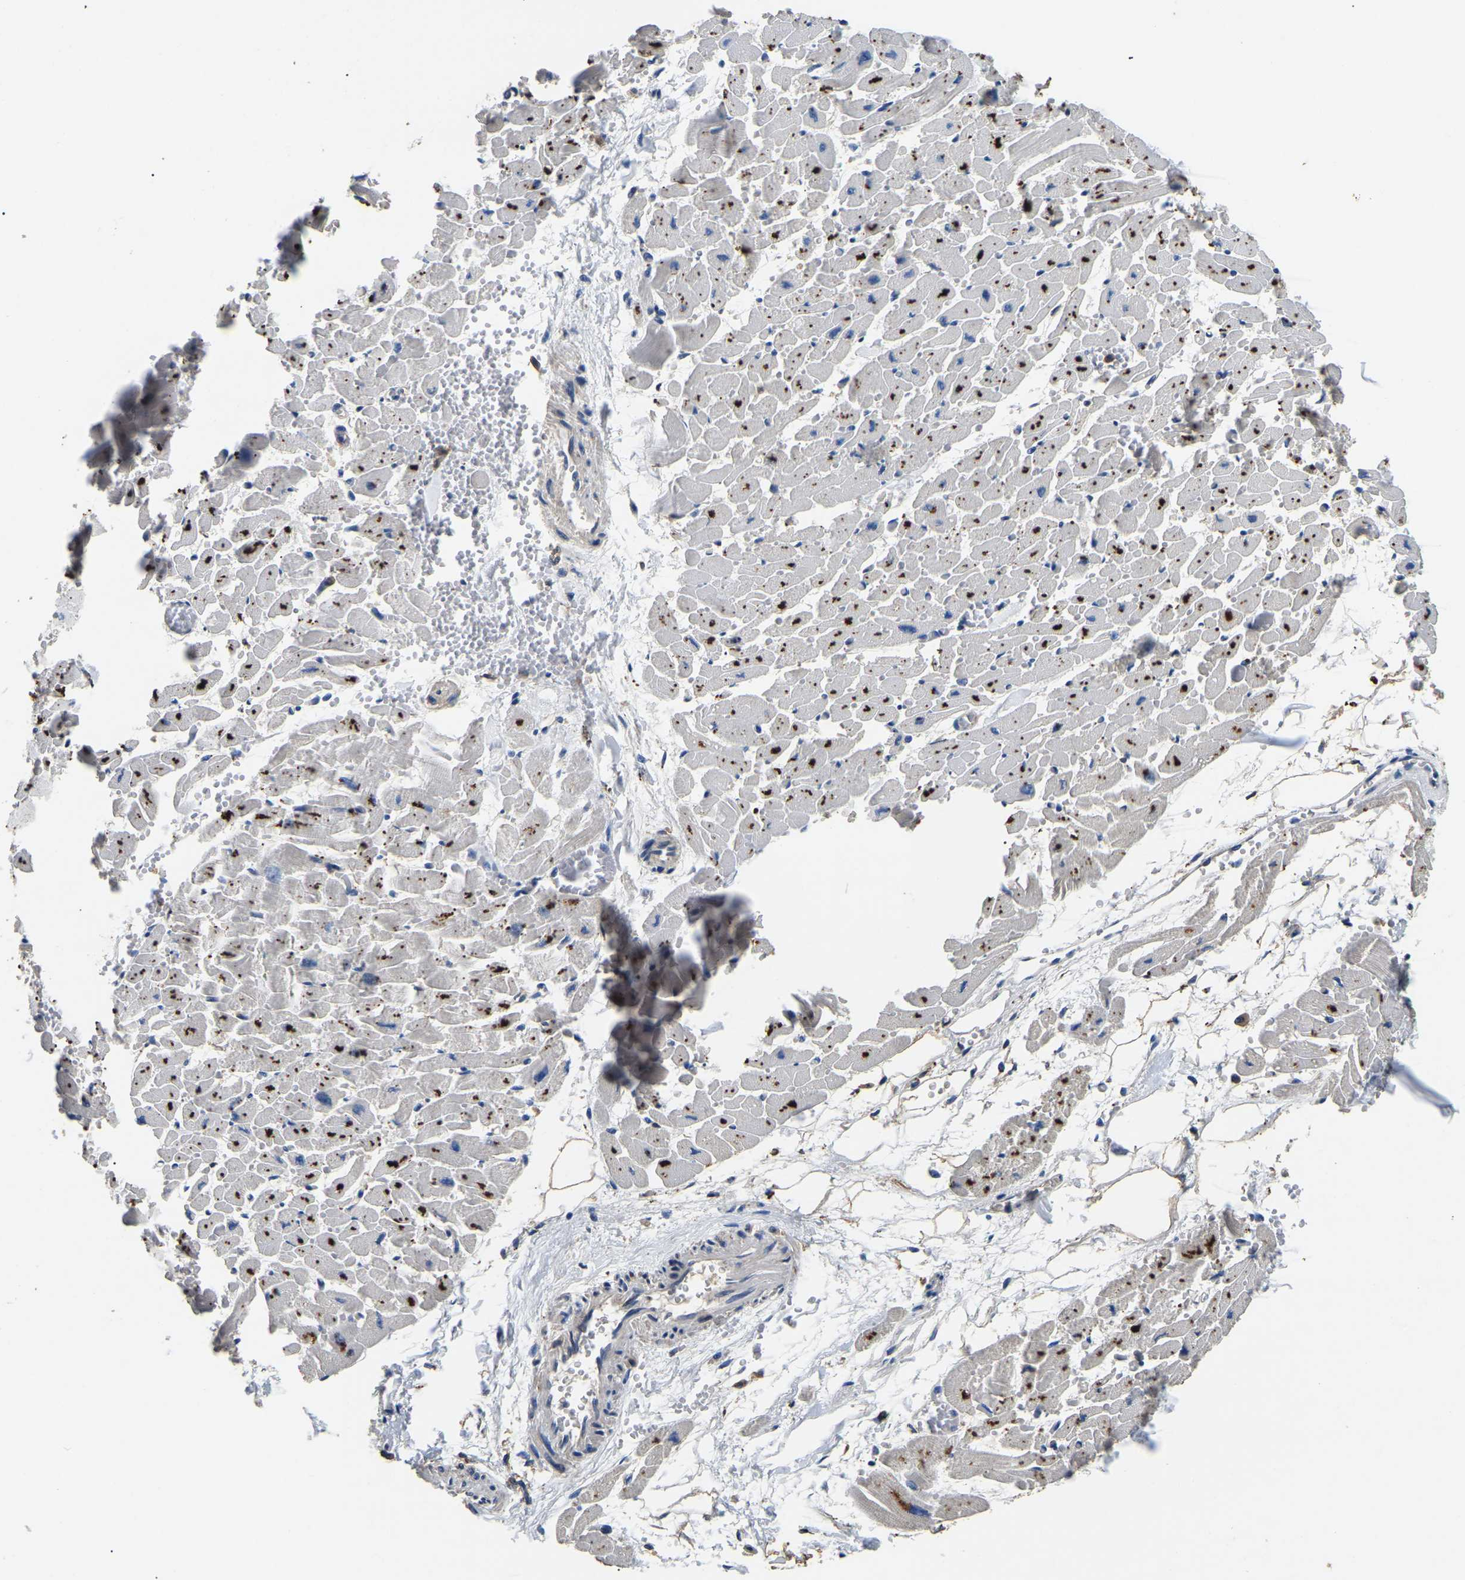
{"staining": {"intensity": "strong", "quantity": "25%-75%", "location": "cytoplasmic/membranous"}, "tissue": "heart muscle", "cell_type": "Cardiomyocytes", "image_type": "normal", "snomed": [{"axis": "morphology", "description": "Normal tissue, NOS"}, {"axis": "topography", "description": "Heart"}], "caption": "The immunohistochemical stain labels strong cytoplasmic/membranous staining in cardiomyocytes of normal heart muscle.", "gene": "SMPD2", "patient": {"sex": "female", "age": 19}}